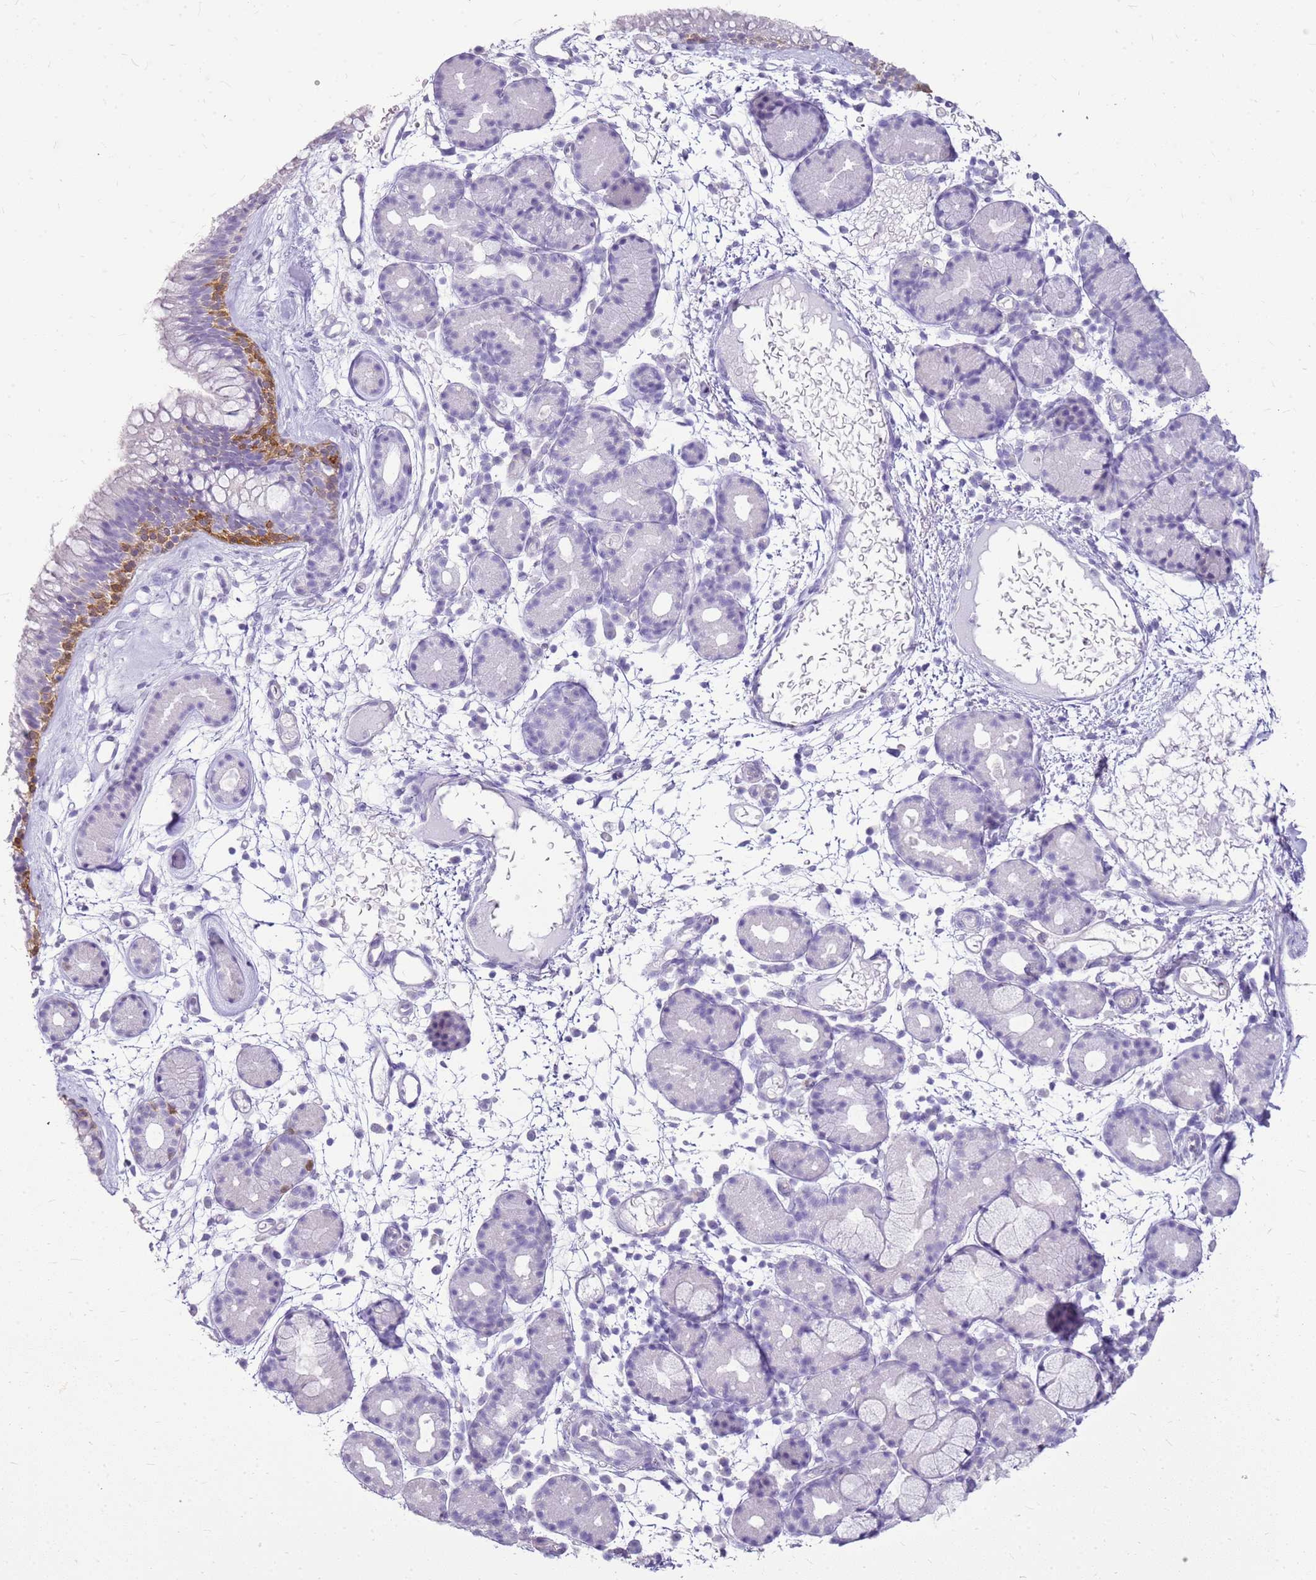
{"staining": {"intensity": "moderate", "quantity": "<25%", "location": "cytoplasmic/membranous"}, "tissue": "nasopharynx", "cell_type": "Respiratory epithelial cells", "image_type": "normal", "snomed": [{"axis": "morphology", "description": "Normal tissue, NOS"}, {"axis": "topography", "description": "Nasopharynx"}], "caption": "Approximately <25% of respiratory epithelial cells in unremarkable human nasopharynx show moderate cytoplasmic/membranous protein positivity as visualized by brown immunohistochemical staining.", "gene": "SULT1E1", "patient": {"sex": "female", "age": 81}}